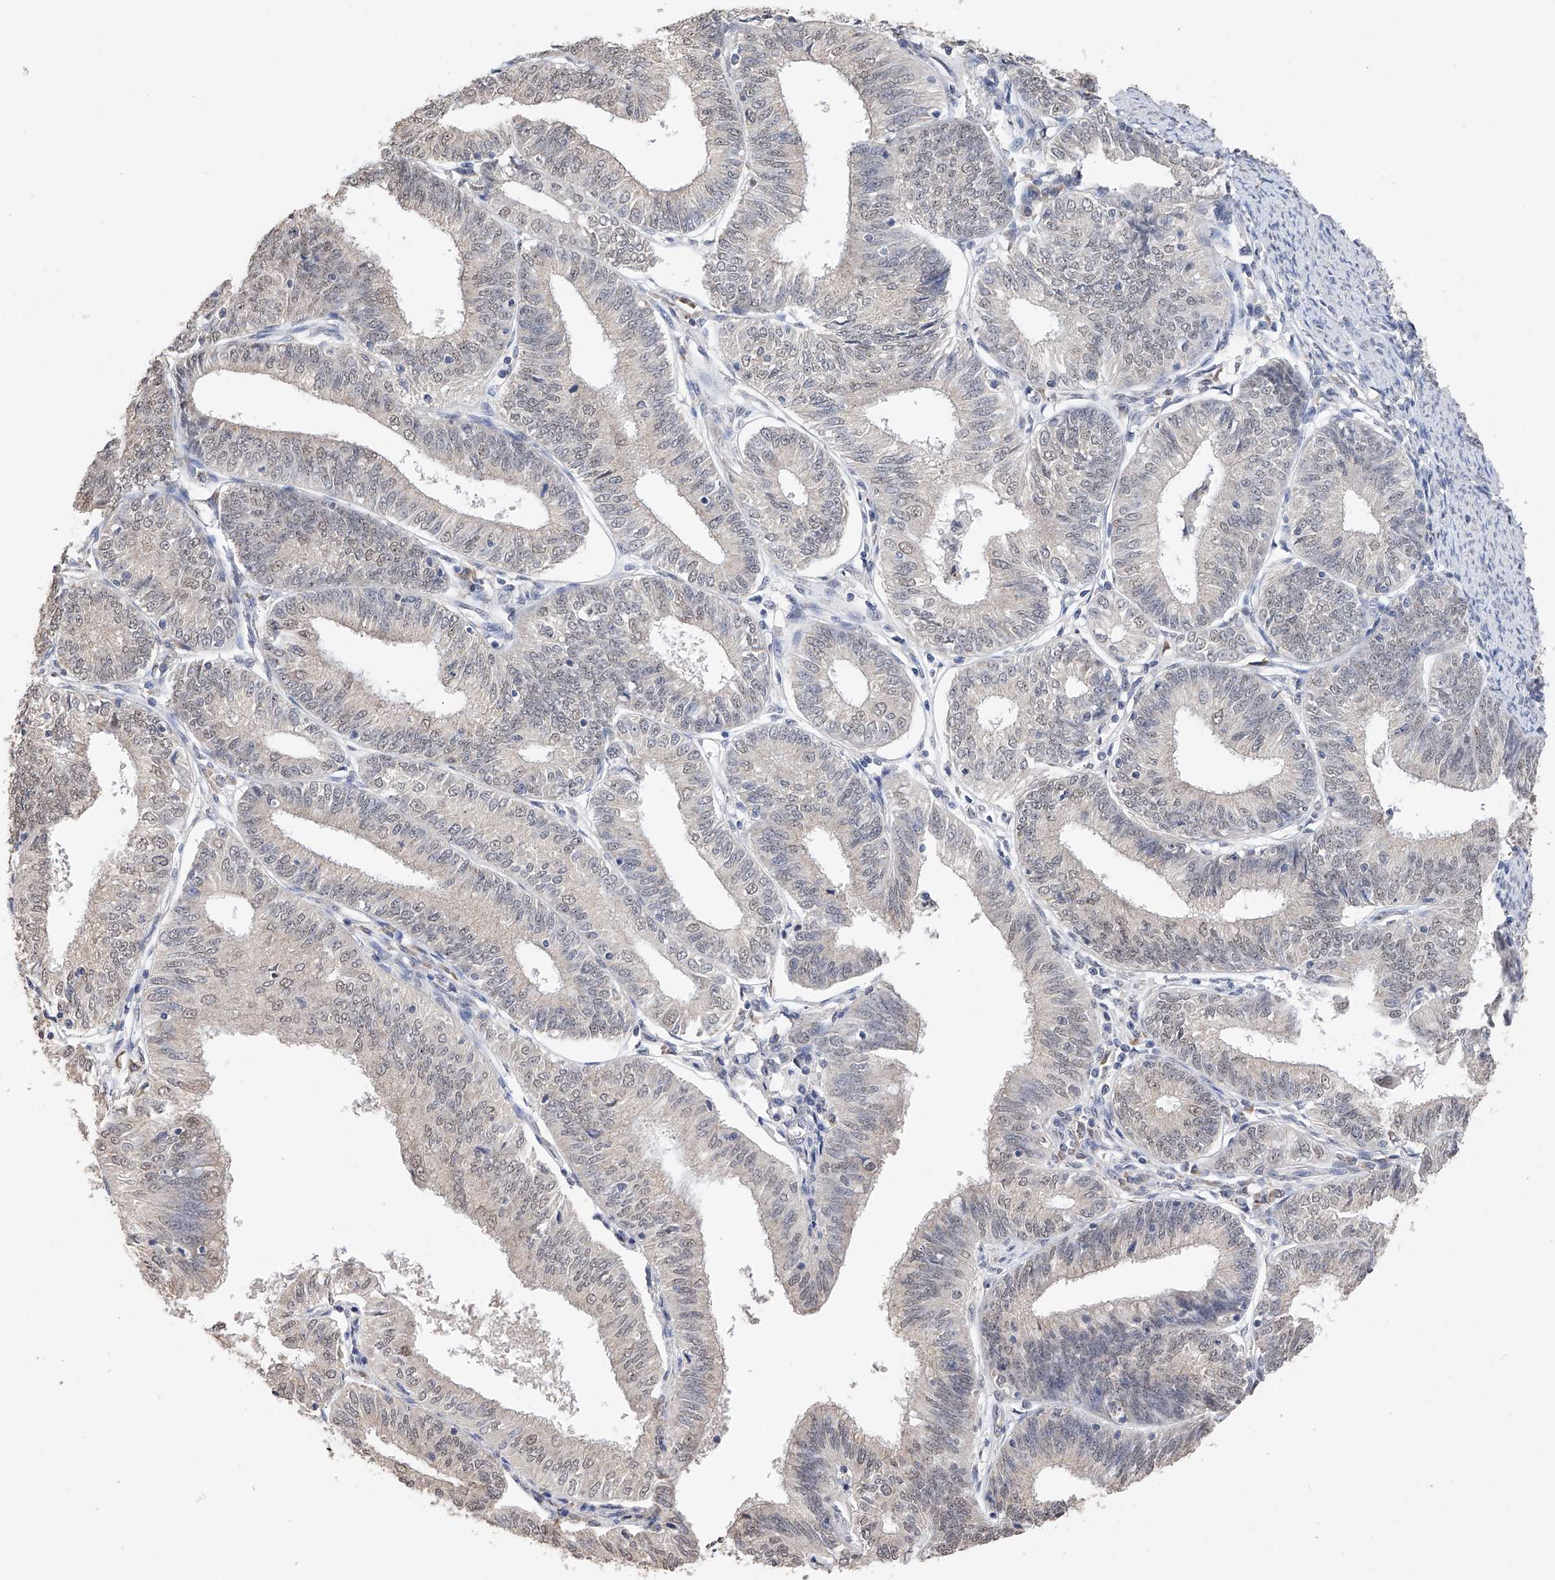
{"staining": {"intensity": "weak", "quantity": "25%-75%", "location": "nuclear"}, "tissue": "endometrial cancer", "cell_type": "Tumor cells", "image_type": "cancer", "snomed": [{"axis": "morphology", "description": "Adenocarcinoma, NOS"}, {"axis": "topography", "description": "Endometrium"}], "caption": "About 25%-75% of tumor cells in endometrial adenocarcinoma exhibit weak nuclear protein positivity as visualized by brown immunohistochemical staining.", "gene": "DMAP1", "patient": {"sex": "female", "age": 51}}